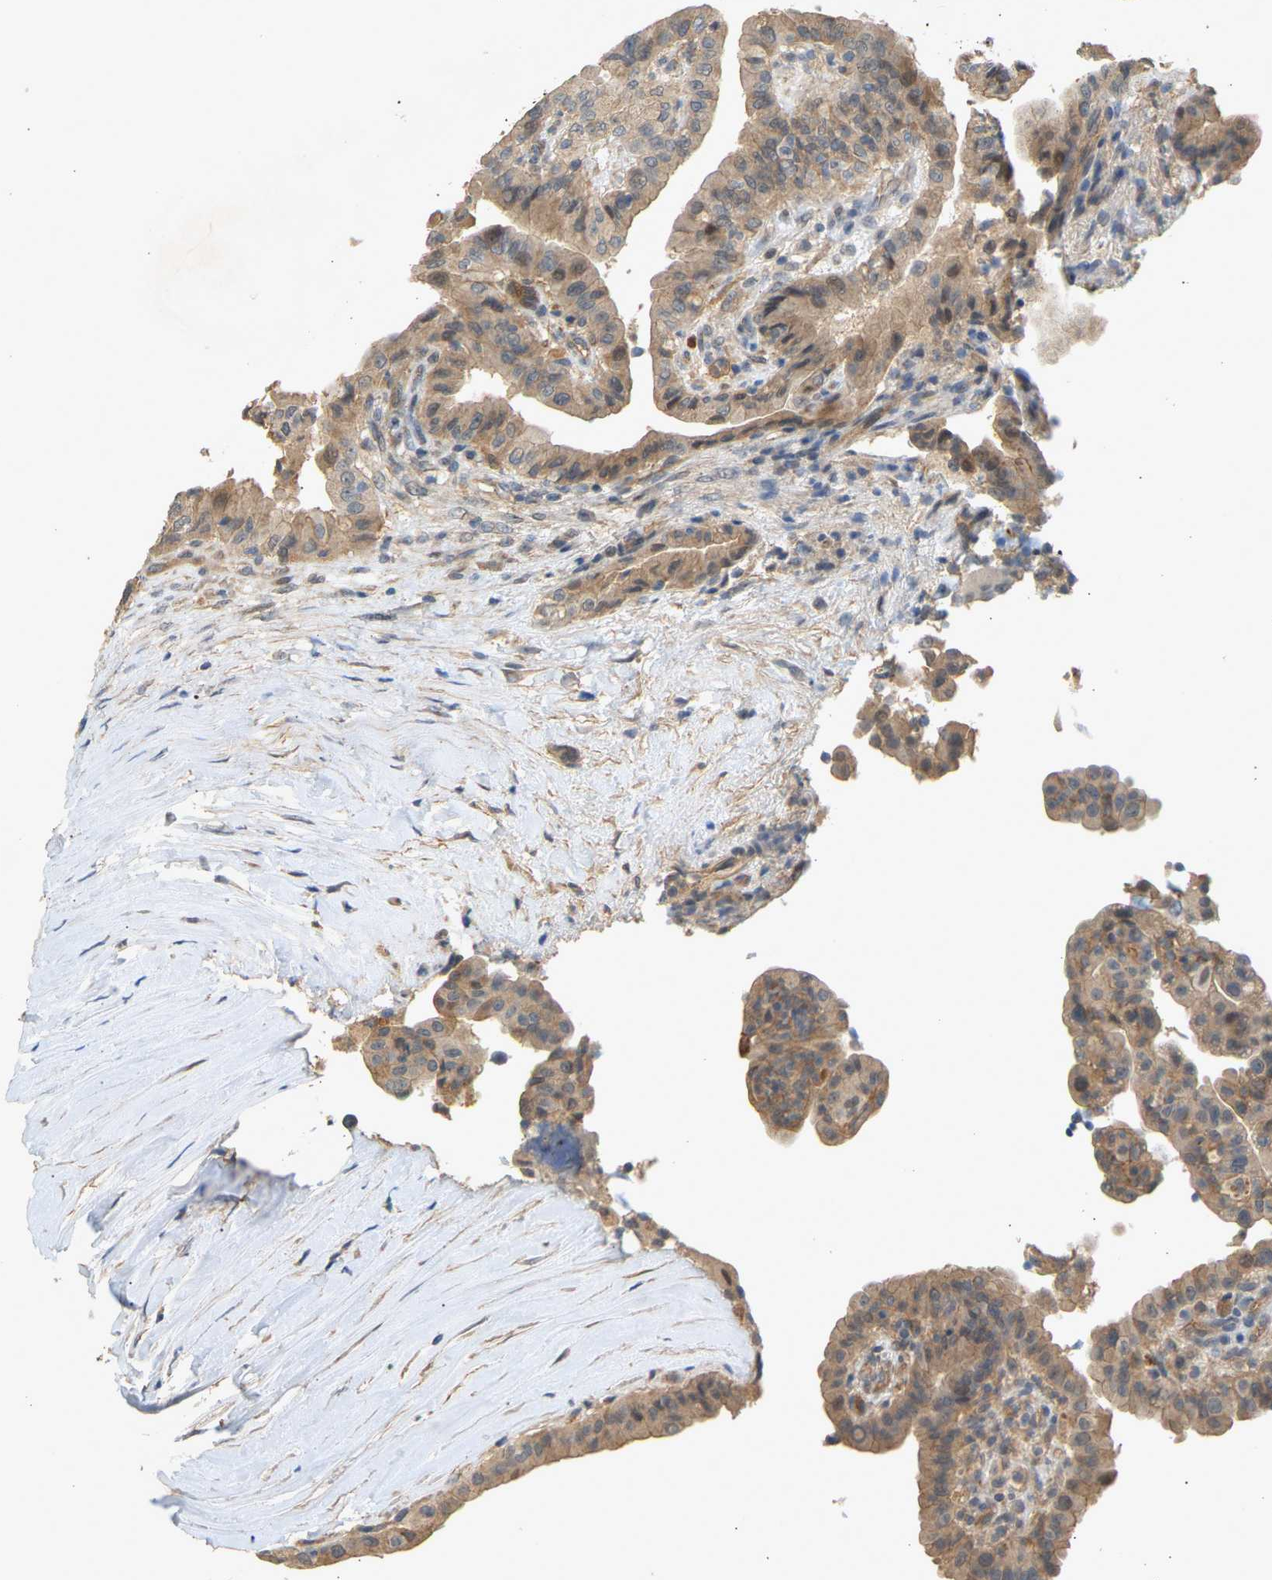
{"staining": {"intensity": "weak", "quantity": ">75%", "location": "cytoplasmic/membranous"}, "tissue": "thyroid cancer", "cell_type": "Tumor cells", "image_type": "cancer", "snomed": [{"axis": "morphology", "description": "Papillary adenocarcinoma, NOS"}, {"axis": "topography", "description": "Thyroid gland"}], "caption": "A histopathology image of human thyroid cancer stained for a protein shows weak cytoplasmic/membranous brown staining in tumor cells. (DAB (3,3'-diaminobenzidine) IHC with brightfield microscopy, high magnification).", "gene": "RGL1", "patient": {"sex": "male", "age": 33}}